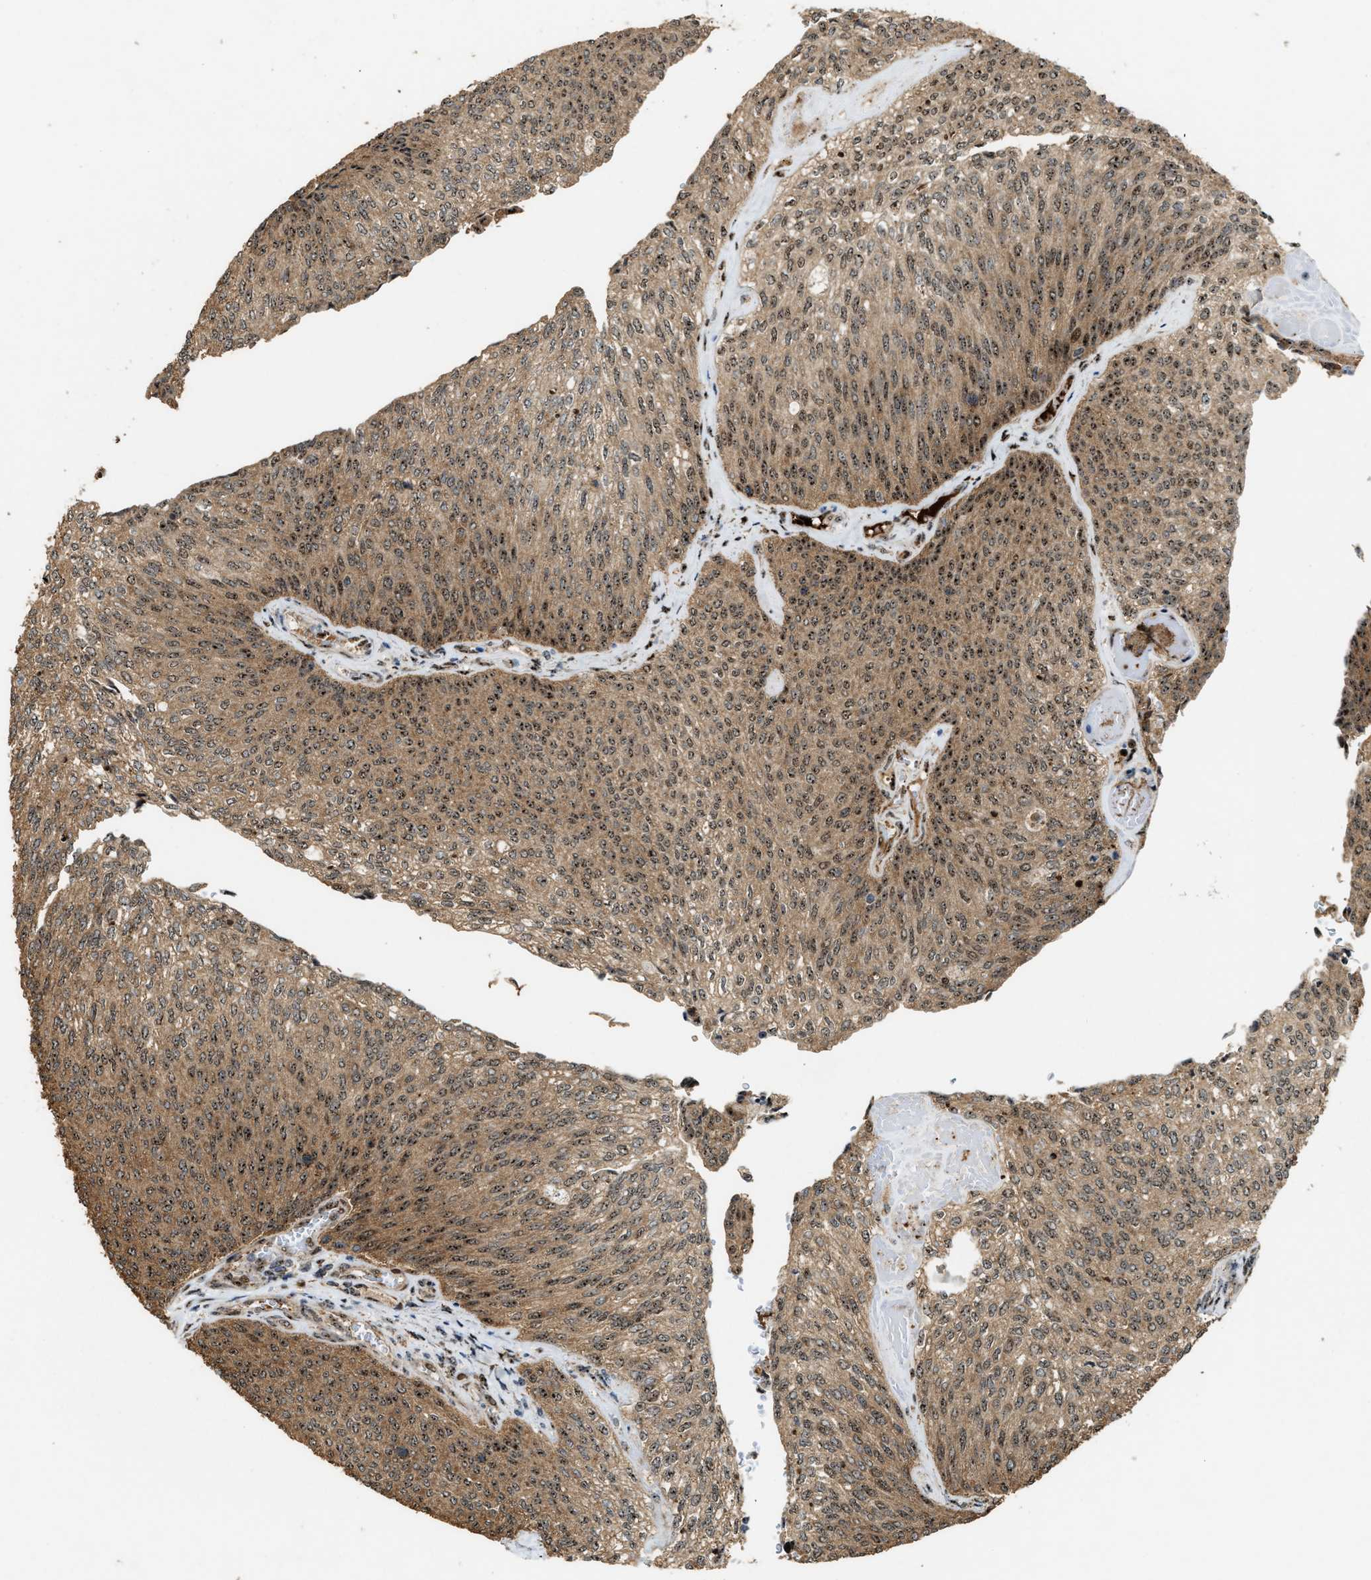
{"staining": {"intensity": "moderate", "quantity": ">75%", "location": "cytoplasmic/membranous,nuclear"}, "tissue": "urothelial cancer", "cell_type": "Tumor cells", "image_type": "cancer", "snomed": [{"axis": "morphology", "description": "Urothelial carcinoma, Low grade"}, {"axis": "topography", "description": "Urinary bladder"}], "caption": "Immunohistochemical staining of urothelial carcinoma (low-grade) shows medium levels of moderate cytoplasmic/membranous and nuclear staining in approximately >75% of tumor cells.", "gene": "ZNF687", "patient": {"sex": "female", "age": 79}}